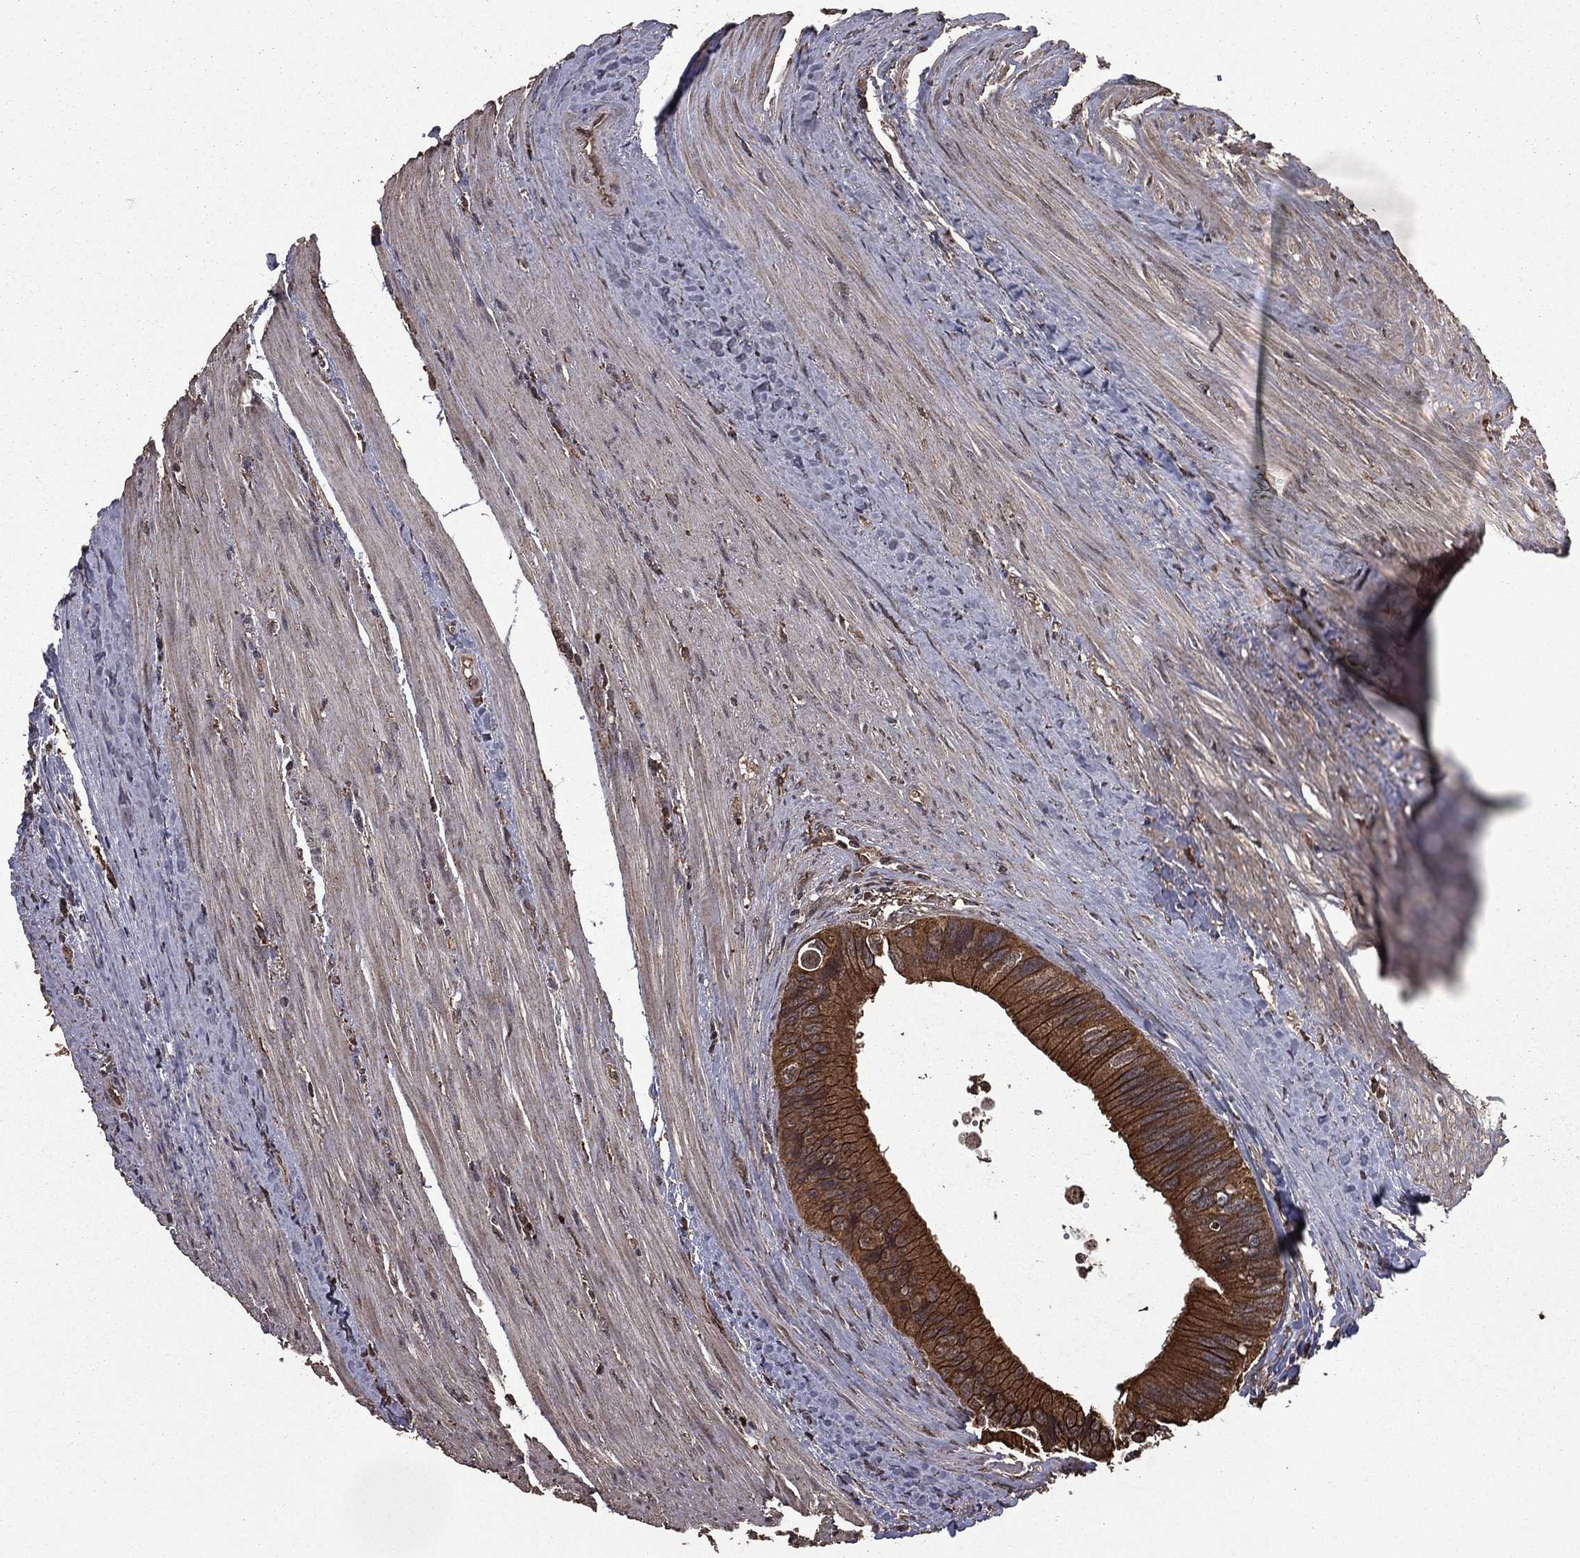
{"staining": {"intensity": "moderate", "quantity": ">75%", "location": "cytoplasmic/membranous"}, "tissue": "colorectal cancer", "cell_type": "Tumor cells", "image_type": "cancer", "snomed": [{"axis": "morphology", "description": "Normal tissue, NOS"}, {"axis": "morphology", "description": "Adenocarcinoma, NOS"}, {"axis": "topography", "description": "Colon"}], "caption": "Immunohistochemical staining of human adenocarcinoma (colorectal) shows moderate cytoplasmic/membranous protein staining in about >75% of tumor cells. The protein is stained brown, and the nuclei are stained in blue (DAB (3,3'-diaminobenzidine) IHC with brightfield microscopy, high magnification).", "gene": "BIRC6", "patient": {"sex": "male", "age": 65}}